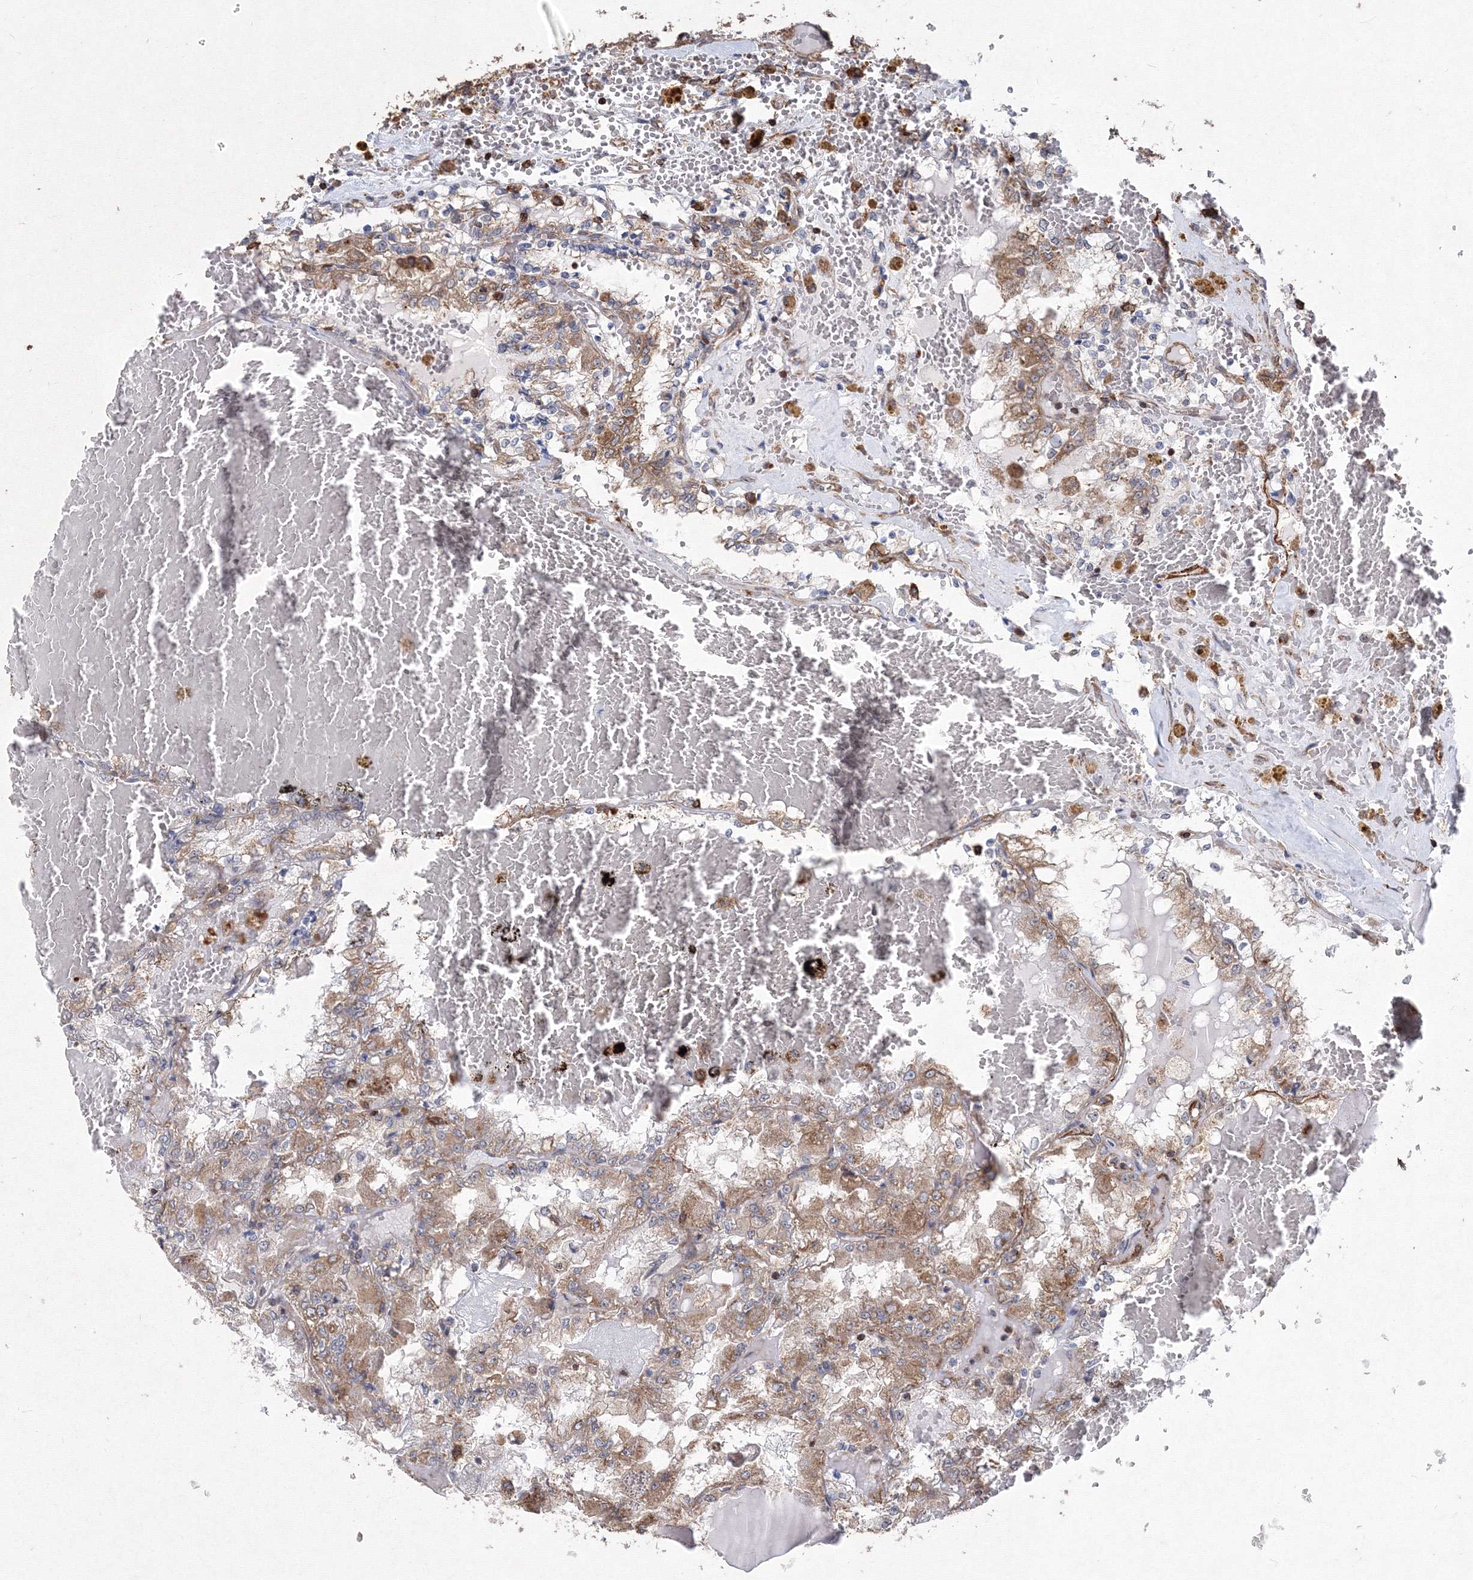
{"staining": {"intensity": "moderate", "quantity": "25%-75%", "location": "cytoplasmic/membranous"}, "tissue": "renal cancer", "cell_type": "Tumor cells", "image_type": "cancer", "snomed": [{"axis": "morphology", "description": "Adenocarcinoma, NOS"}, {"axis": "topography", "description": "Kidney"}], "caption": "Renal adenocarcinoma stained for a protein exhibits moderate cytoplasmic/membranous positivity in tumor cells. Immunohistochemistry stains the protein of interest in brown and the nuclei are stained blue.", "gene": "TMEM139", "patient": {"sex": "female", "age": 56}}